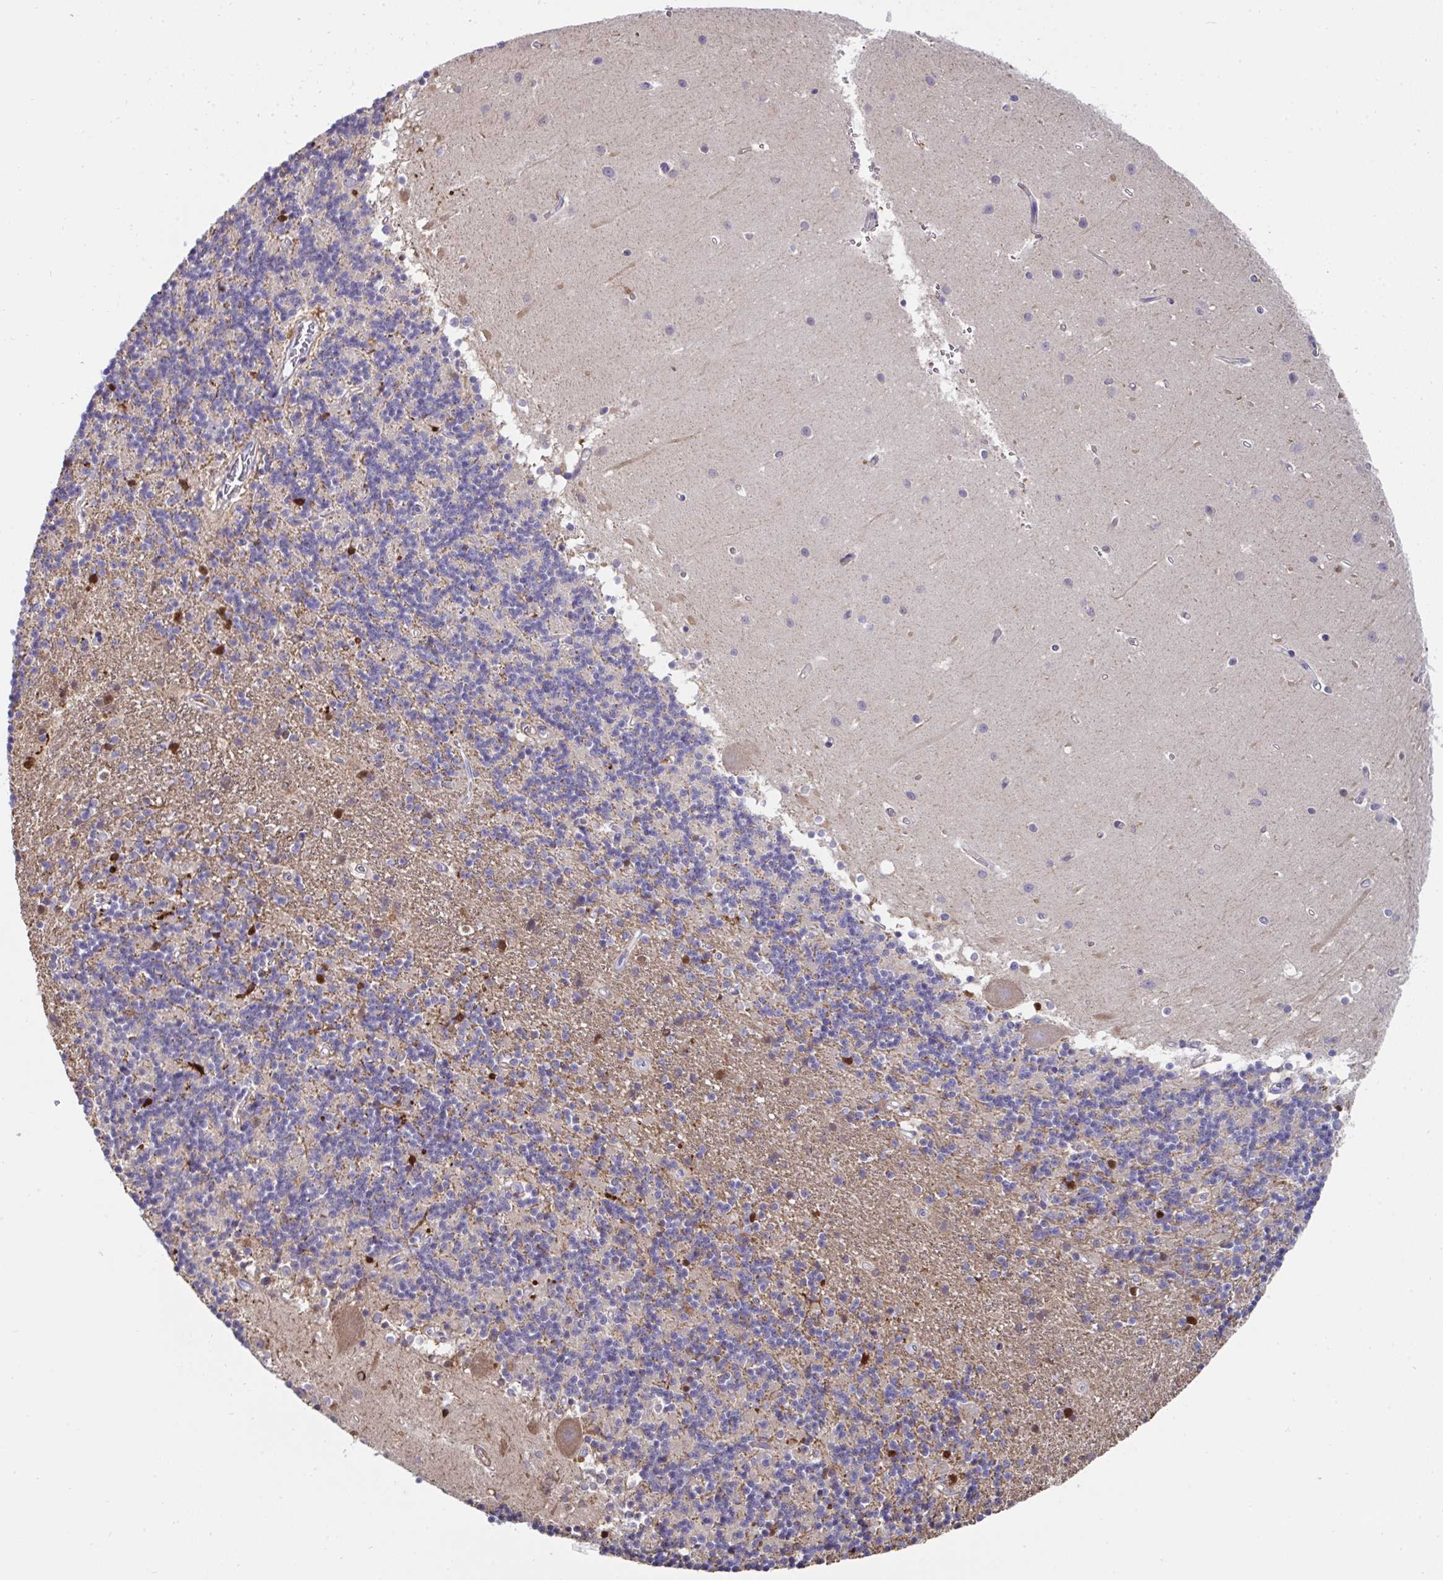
{"staining": {"intensity": "weak", "quantity": "<25%", "location": "cytoplasmic/membranous"}, "tissue": "cerebellum", "cell_type": "Cells in granular layer", "image_type": "normal", "snomed": [{"axis": "morphology", "description": "Normal tissue, NOS"}, {"axis": "topography", "description": "Cerebellum"}], "caption": "Image shows no significant protein positivity in cells in granular layer of normal cerebellum.", "gene": "FBXL13", "patient": {"sex": "male", "age": 54}}